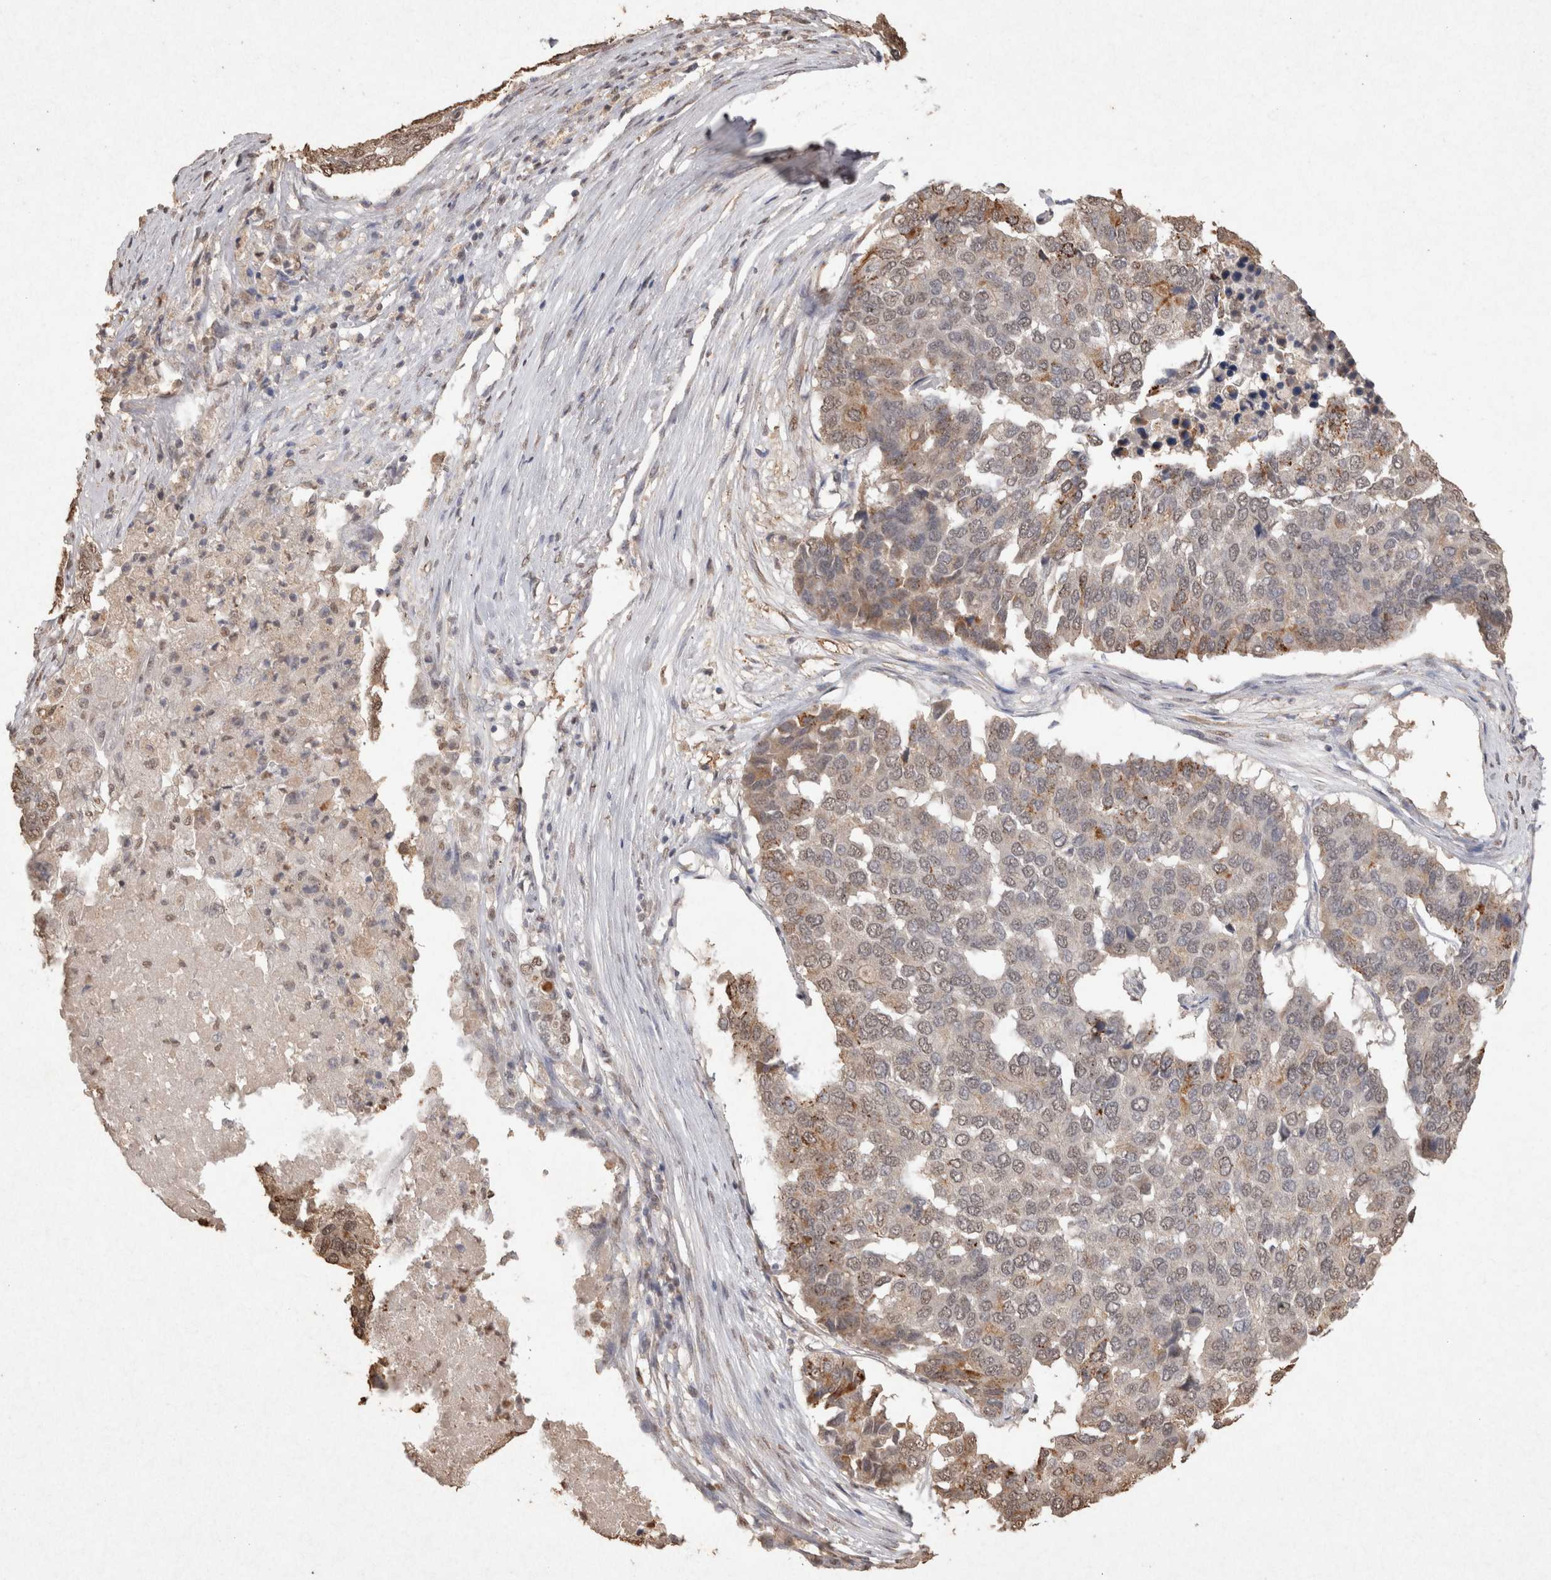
{"staining": {"intensity": "moderate", "quantity": "<25%", "location": "cytoplasmic/membranous,nuclear"}, "tissue": "pancreatic cancer", "cell_type": "Tumor cells", "image_type": "cancer", "snomed": [{"axis": "morphology", "description": "Adenocarcinoma, NOS"}, {"axis": "topography", "description": "Pancreas"}], "caption": "About <25% of tumor cells in human pancreatic cancer (adenocarcinoma) exhibit moderate cytoplasmic/membranous and nuclear protein expression as visualized by brown immunohistochemical staining.", "gene": "MLX", "patient": {"sex": "male", "age": 50}}